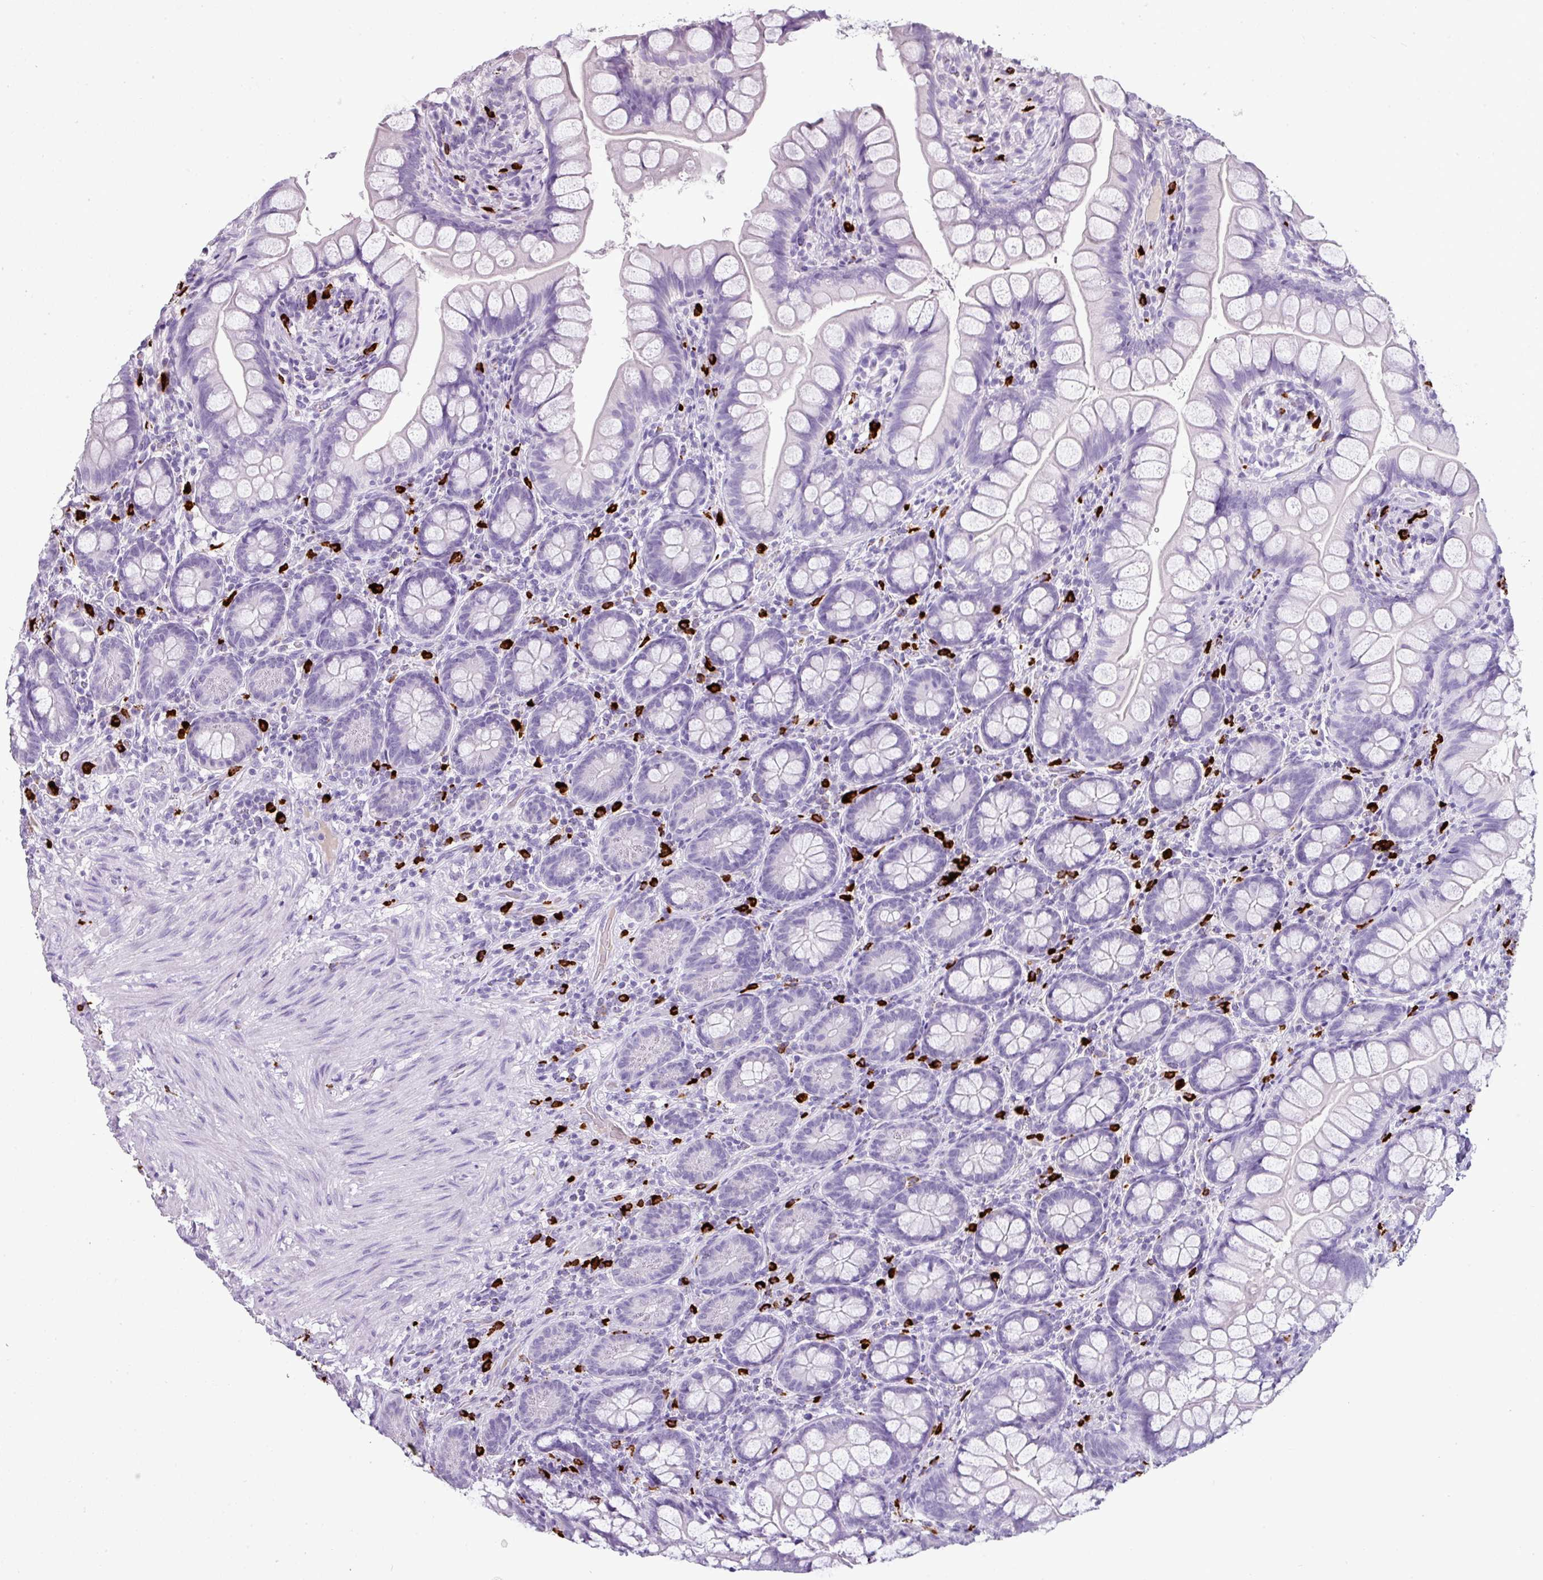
{"staining": {"intensity": "negative", "quantity": "none", "location": "none"}, "tissue": "small intestine", "cell_type": "Glandular cells", "image_type": "normal", "snomed": [{"axis": "morphology", "description": "Normal tissue, NOS"}, {"axis": "topography", "description": "Small intestine"}], "caption": "This is a photomicrograph of IHC staining of benign small intestine, which shows no expression in glandular cells.", "gene": "CTSG", "patient": {"sex": "male", "age": 70}}